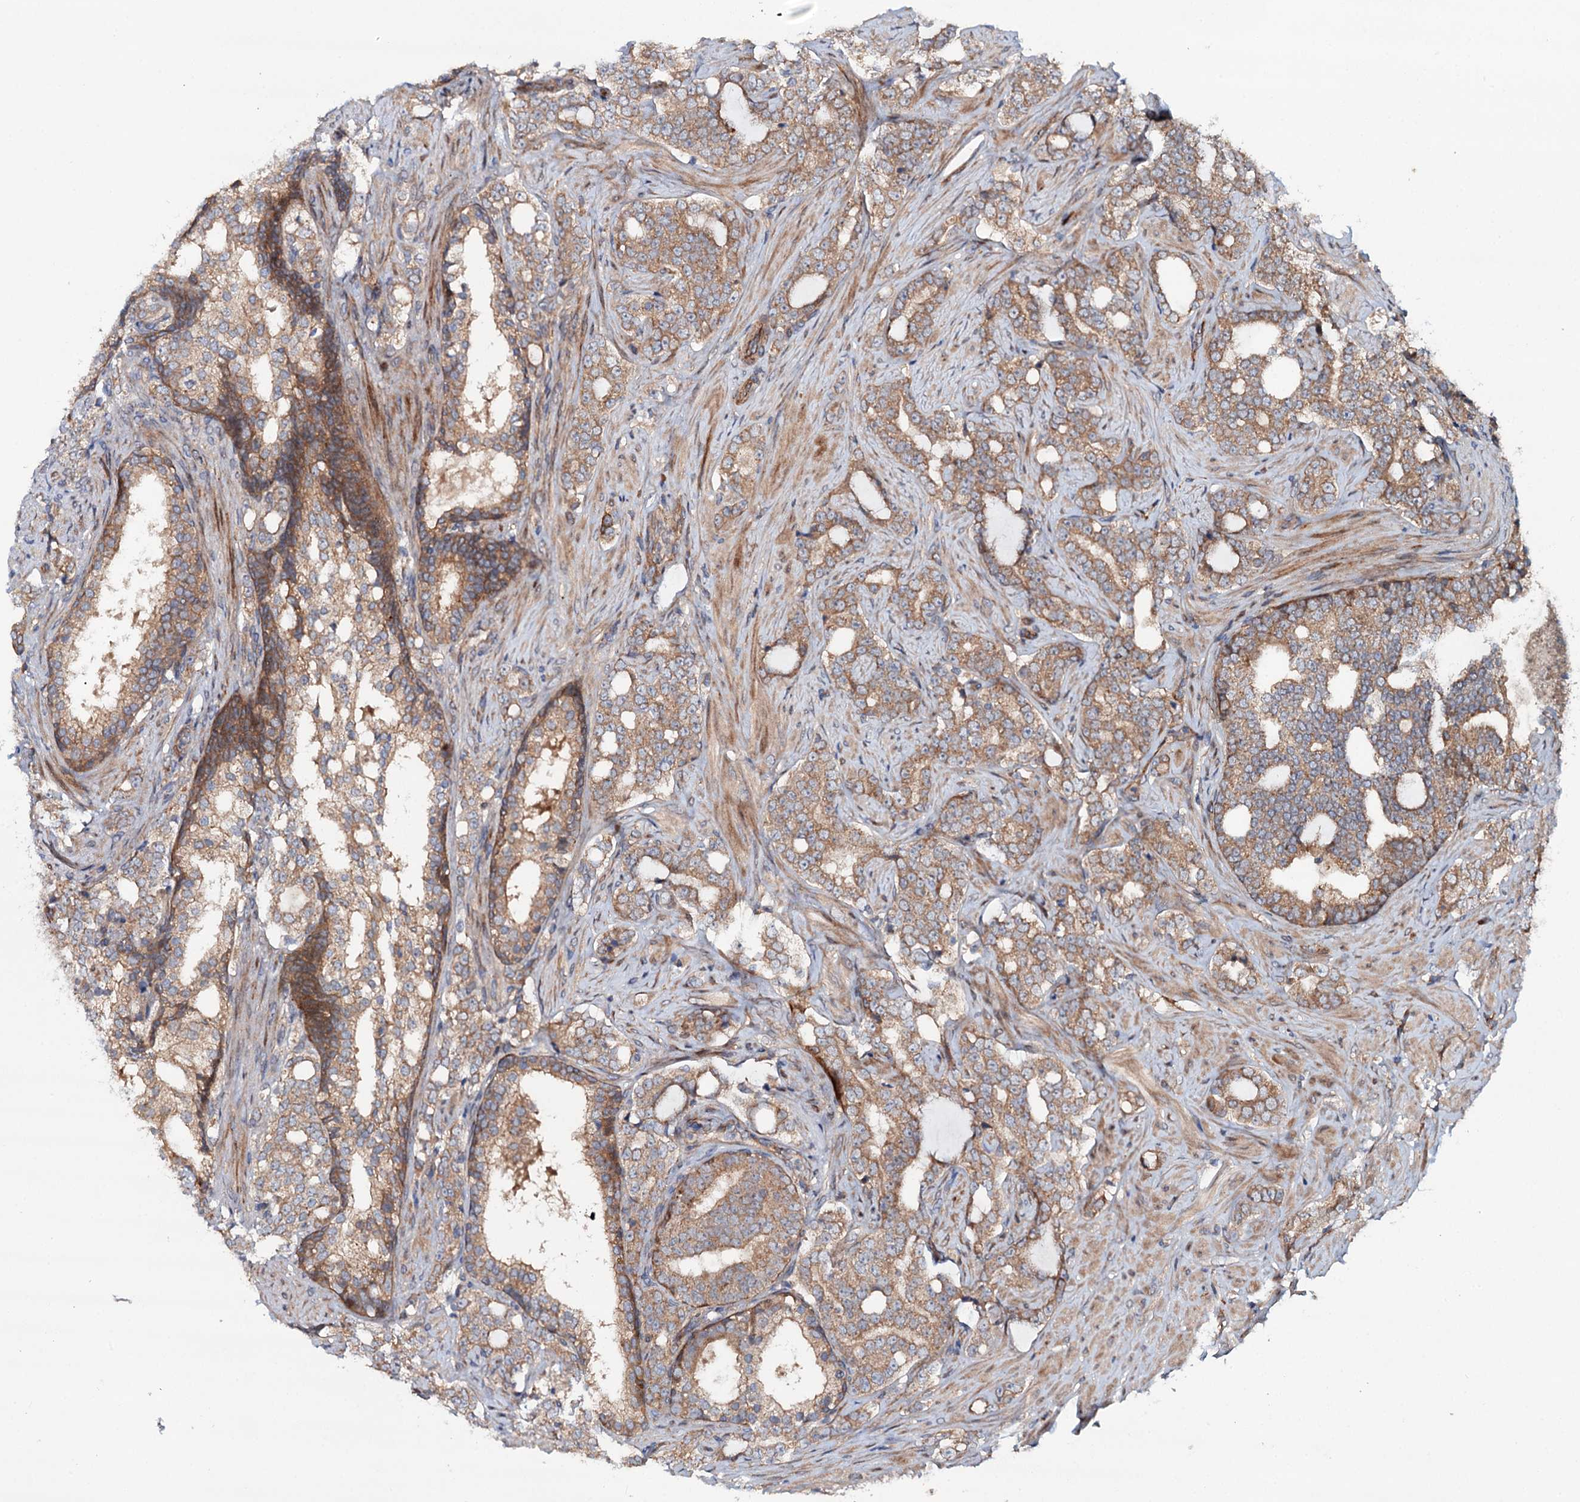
{"staining": {"intensity": "moderate", "quantity": ">75%", "location": "cytoplasmic/membranous"}, "tissue": "prostate cancer", "cell_type": "Tumor cells", "image_type": "cancer", "snomed": [{"axis": "morphology", "description": "Adenocarcinoma, High grade"}, {"axis": "topography", "description": "Prostate"}], "caption": "Human prostate cancer stained with a protein marker exhibits moderate staining in tumor cells.", "gene": "ADGRG4", "patient": {"sex": "male", "age": 64}}